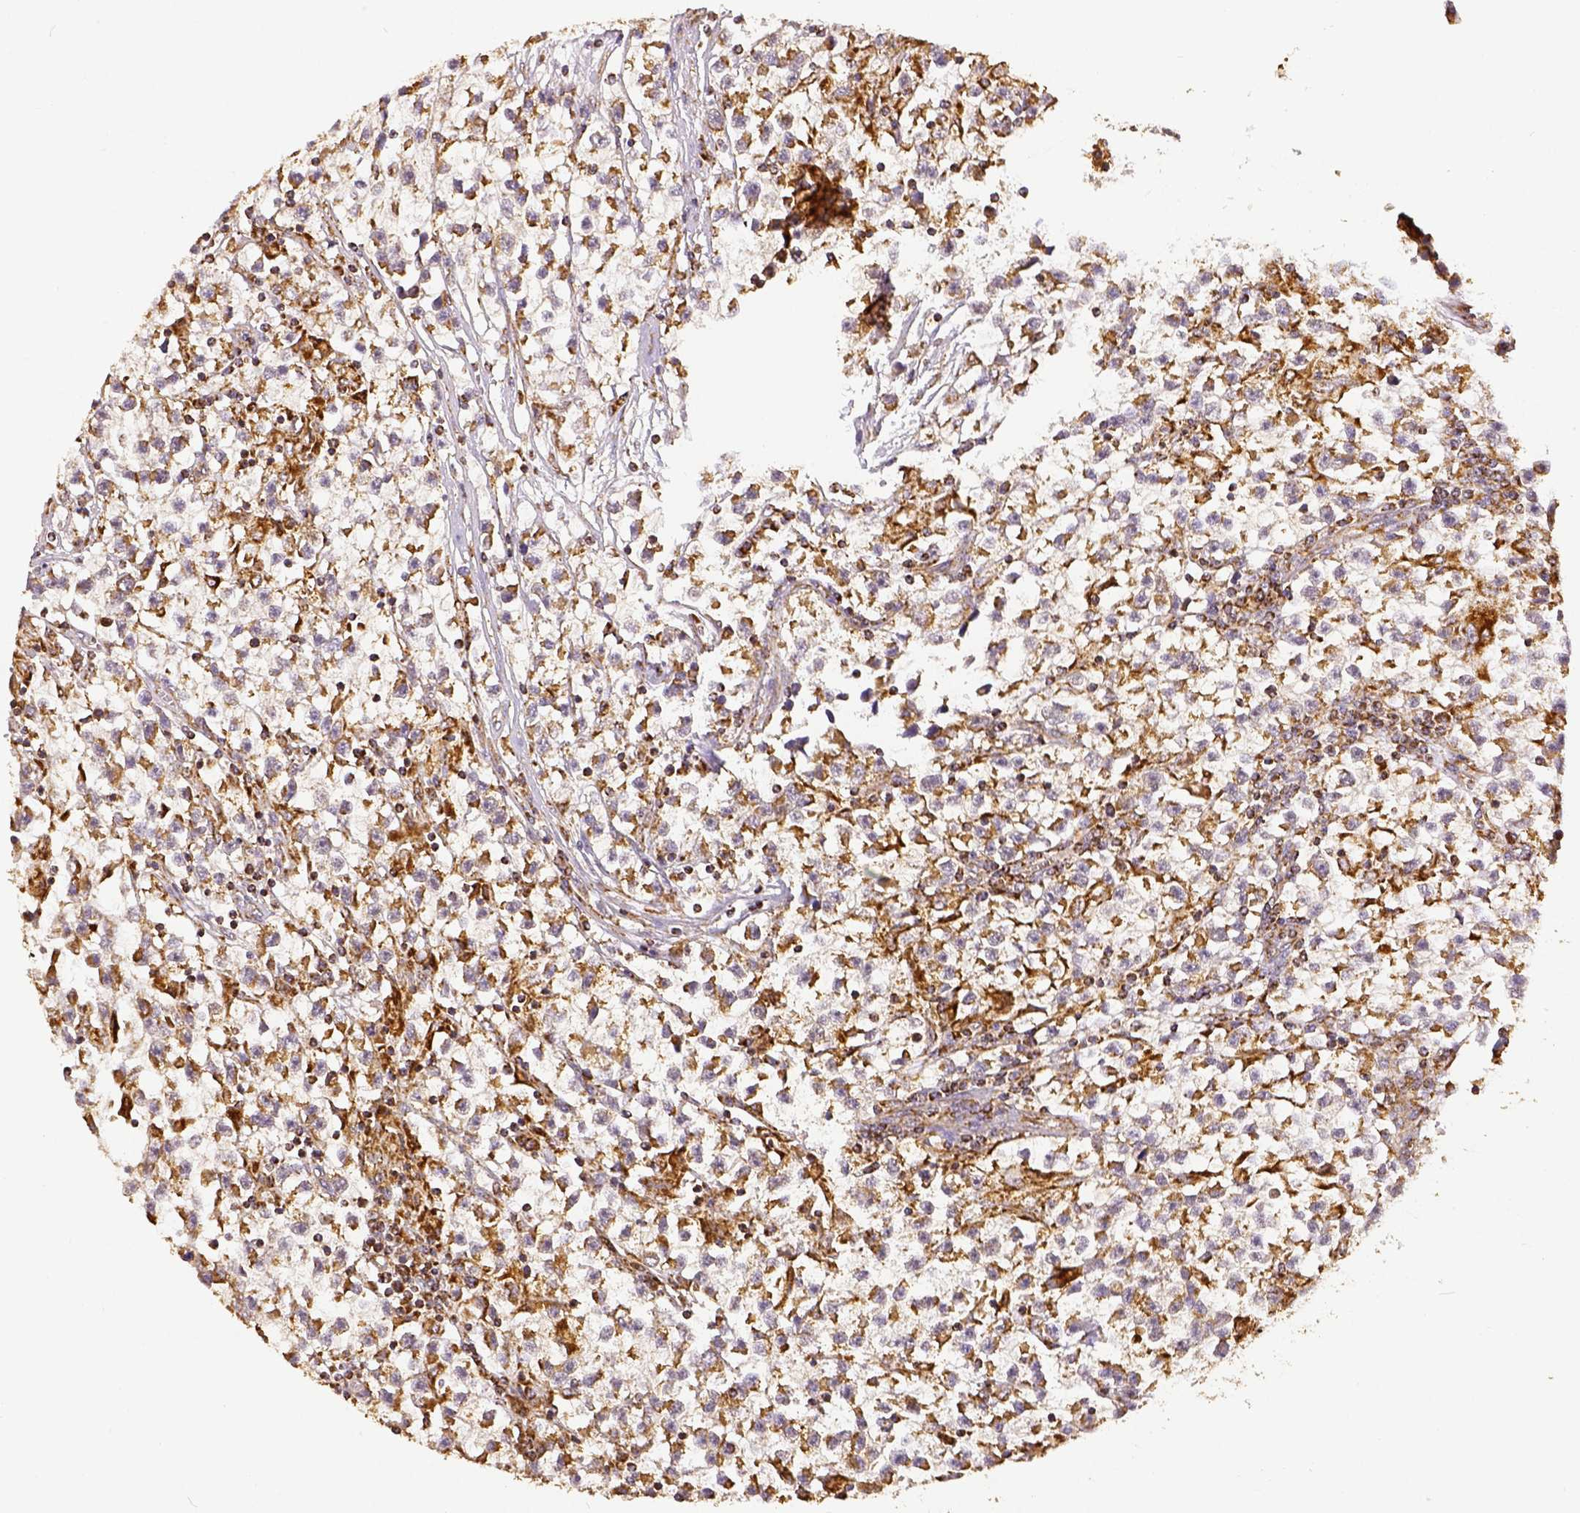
{"staining": {"intensity": "moderate", "quantity": ">75%", "location": "cytoplasmic/membranous"}, "tissue": "testis cancer", "cell_type": "Tumor cells", "image_type": "cancer", "snomed": [{"axis": "morphology", "description": "Seminoma, NOS"}, {"axis": "topography", "description": "Testis"}], "caption": "Brown immunohistochemical staining in human testis cancer exhibits moderate cytoplasmic/membranous positivity in approximately >75% of tumor cells. (DAB (3,3'-diaminobenzidine) IHC with brightfield microscopy, high magnification).", "gene": "SDHB", "patient": {"sex": "male", "age": 31}}